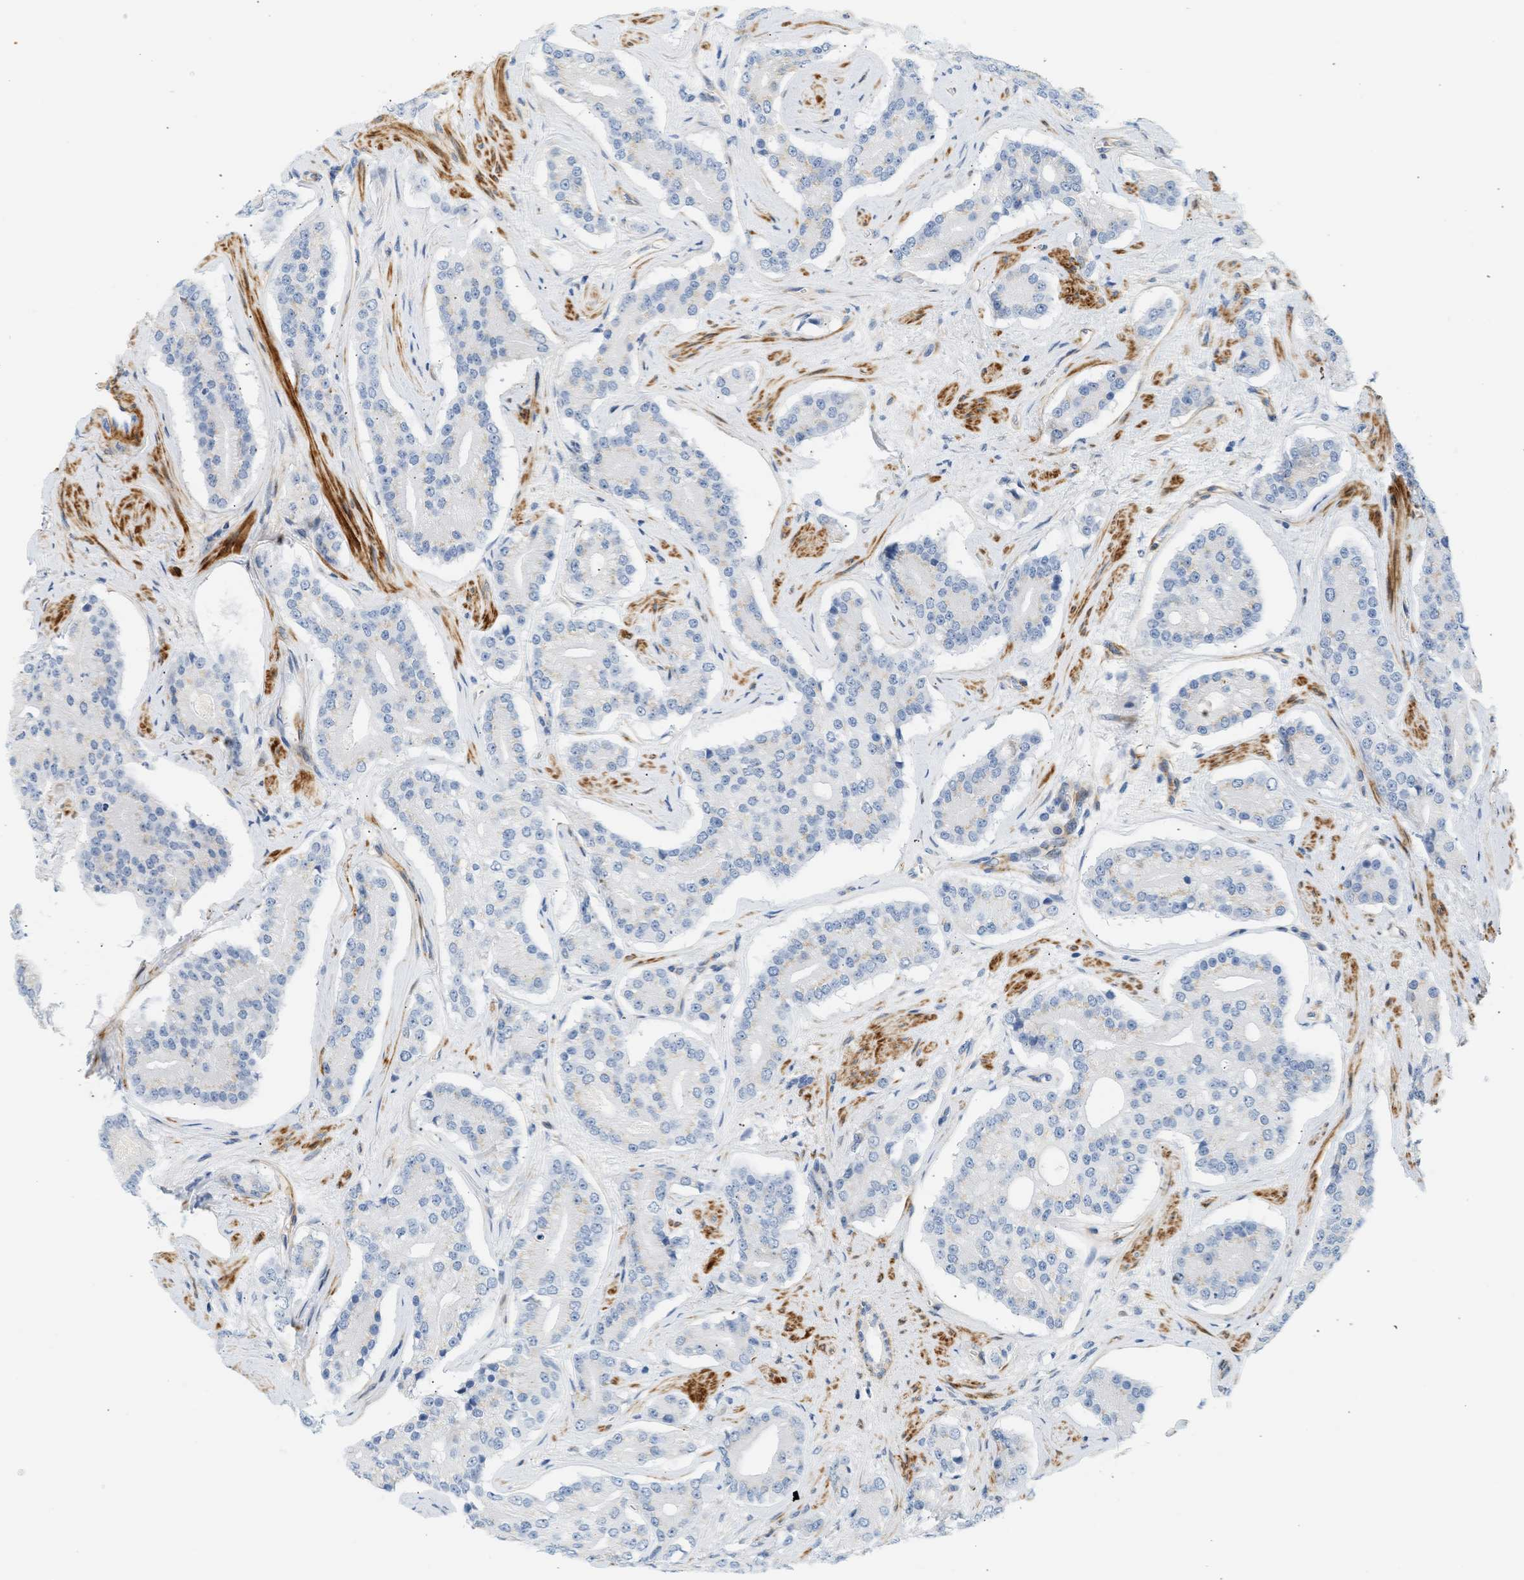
{"staining": {"intensity": "negative", "quantity": "none", "location": "none"}, "tissue": "prostate cancer", "cell_type": "Tumor cells", "image_type": "cancer", "snomed": [{"axis": "morphology", "description": "Adenocarcinoma, High grade"}, {"axis": "topography", "description": "Prostate"}], "caption": "The immunohistochemistry photomicrograph has no significant staining in tumor cells of prostate cancer tissue.", "gene": "SLC30A7", "patient": {"sex": "male", "age": 71}}